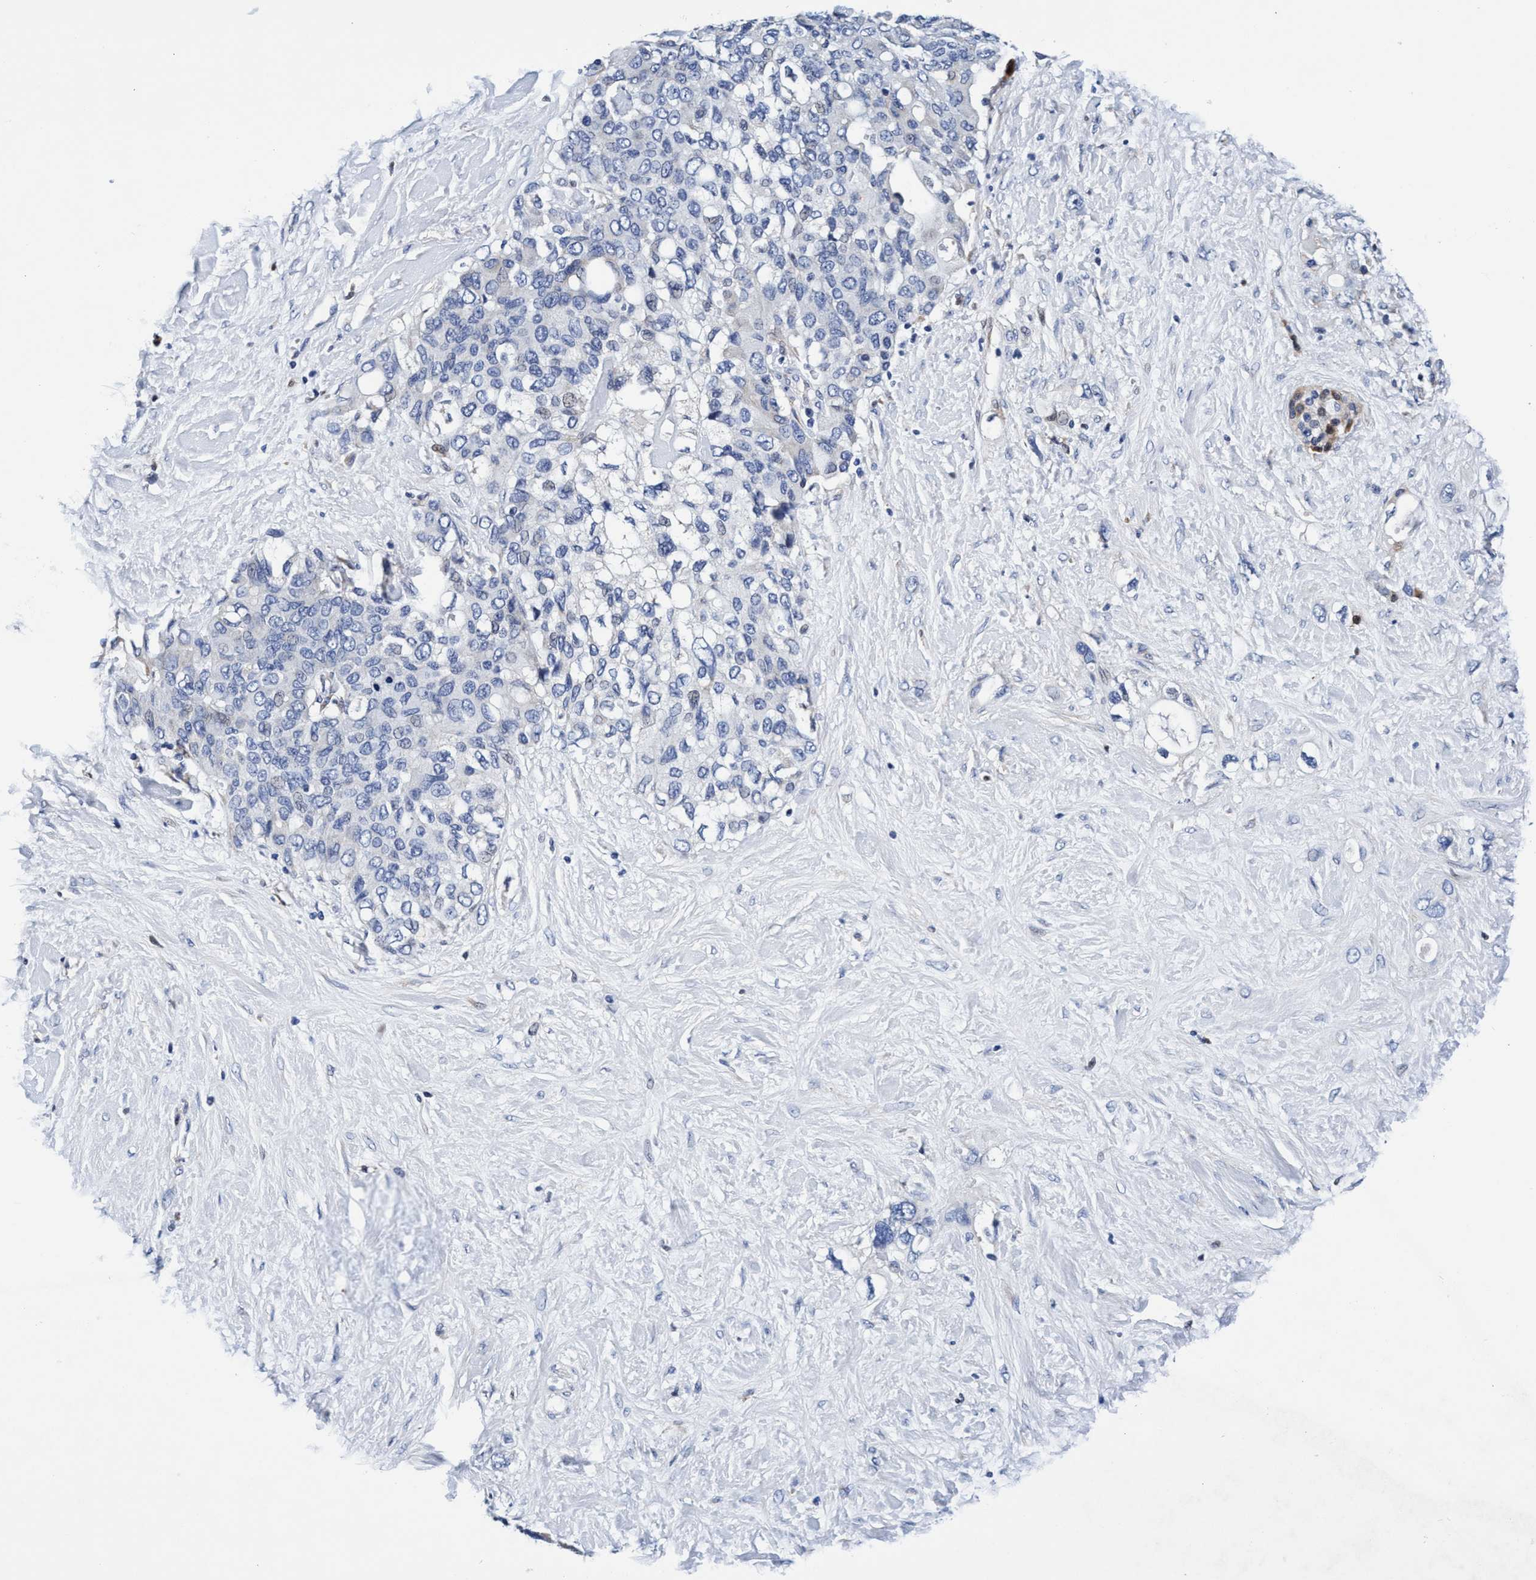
{"staining": {"intensity": "negative", "quantity": "none", "location": "none"}, "tissue": "pancreatic cancer", "cell_type": "Tumor cells", "image_type": "cancer", "snomed": [{"axis": "morphology", "description": "Adenocarcinoma, NOS"}, {"axis": "topography", "description": "Pancreas"}], "caption": "Immunohistochemical staining of pancreatic cancer exhibits no significant positivity in tumor cells.", "gene": "UBALD2", "patient": {"sex": "female", "age": 56}}